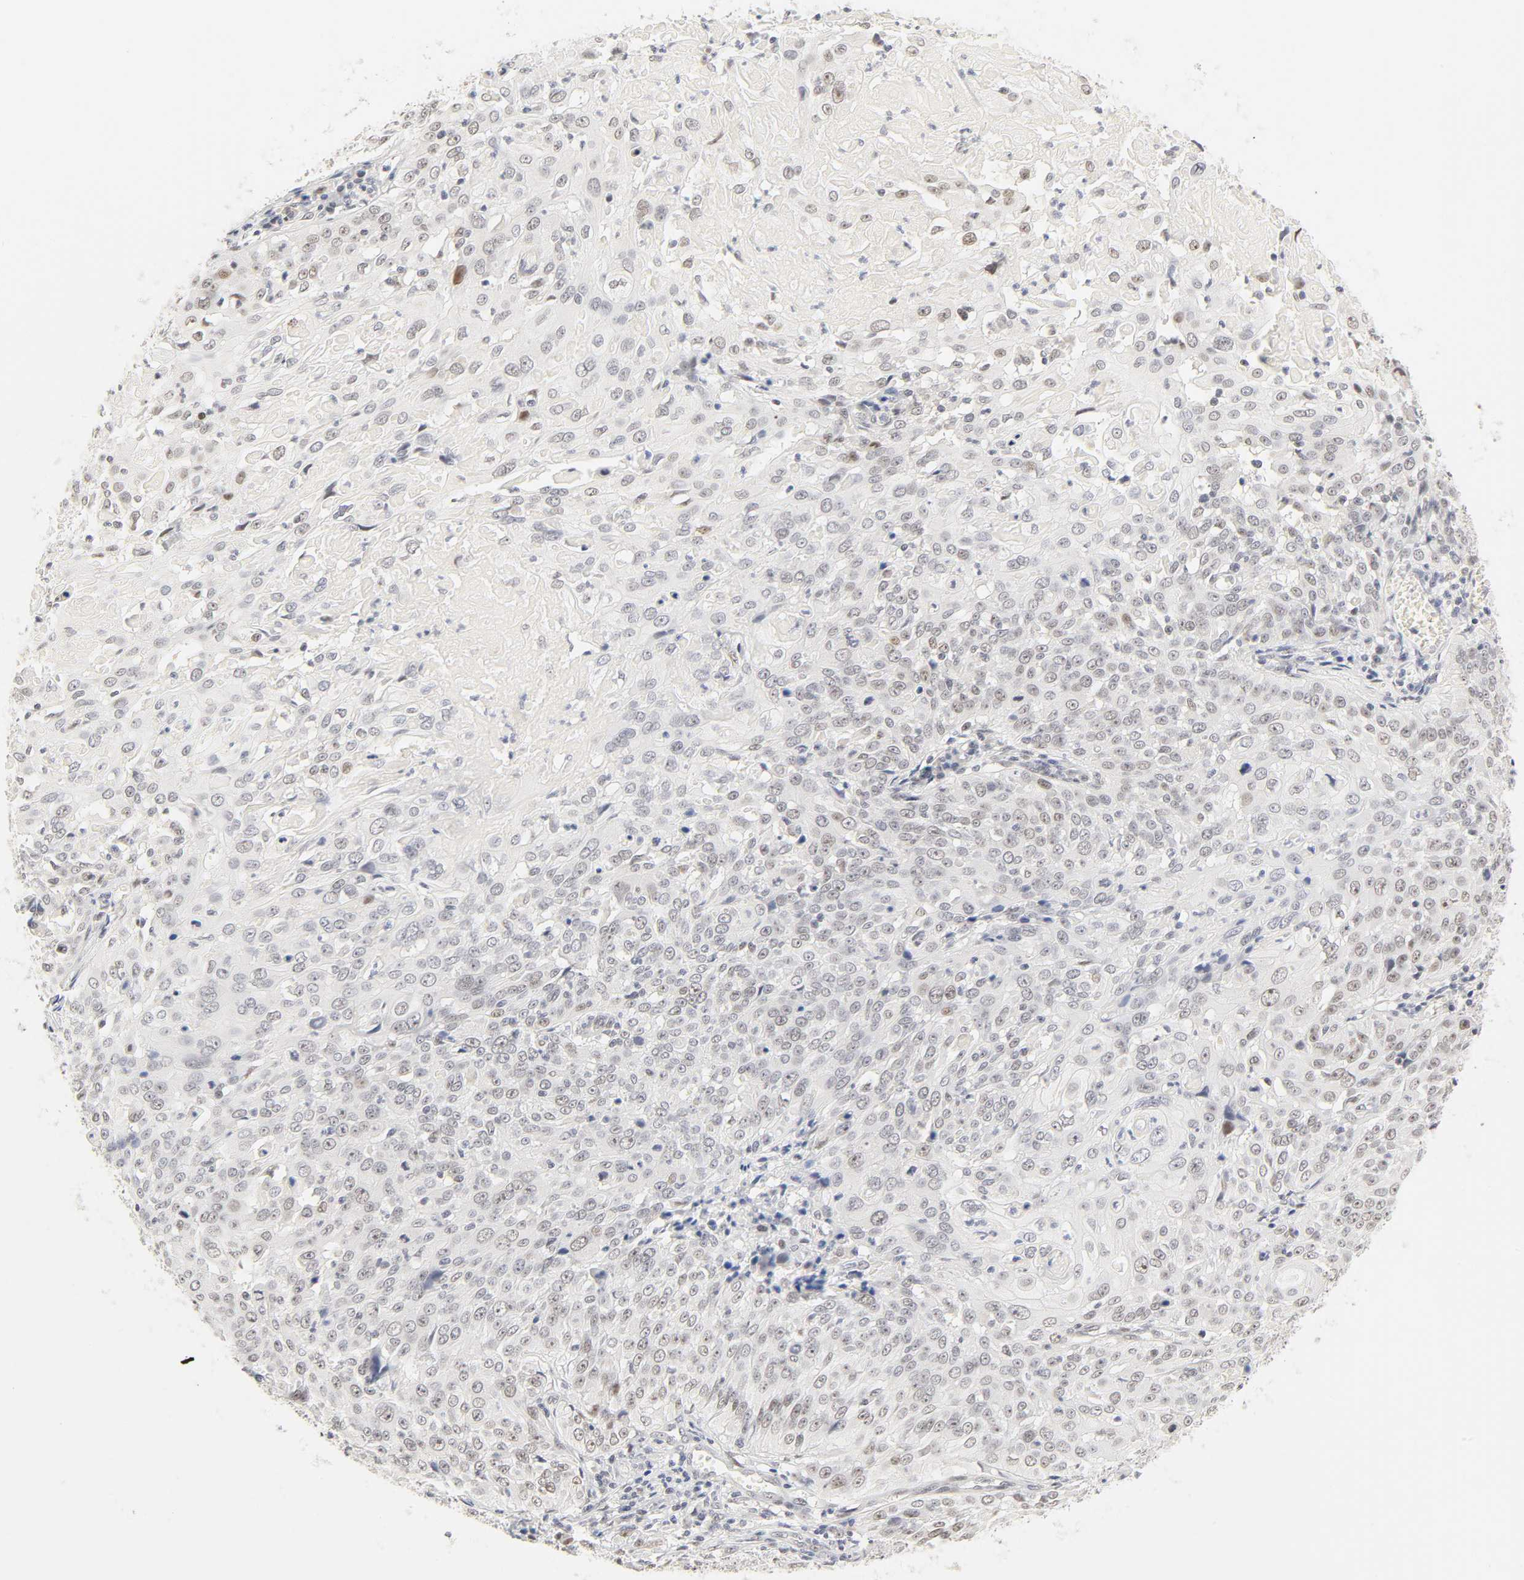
{"staining": {"intensity": "weak", "quantity": "<25%", "location": "nuclear"}, "tissue": "cervical cancer", "cell_type": "Tumor cells", "image_type": "cancer", "snomed": [{"axis": "morphology", "description": "Squamous cell carcinoma, NOS"}, {"axis": "topography", "description": "Cervix"}], "caption": "High power microscopy micrograph of an immunohistochemistry (IHC) histopathology image of cervical cancer (squamous cell carcinoma), revealing no significant expression in tumor cells. (DAB IHC visualized using brightfield microscopy, high magnification).", "gene": "MNAT1", "patient": {"sex": "female", "age": 39}}